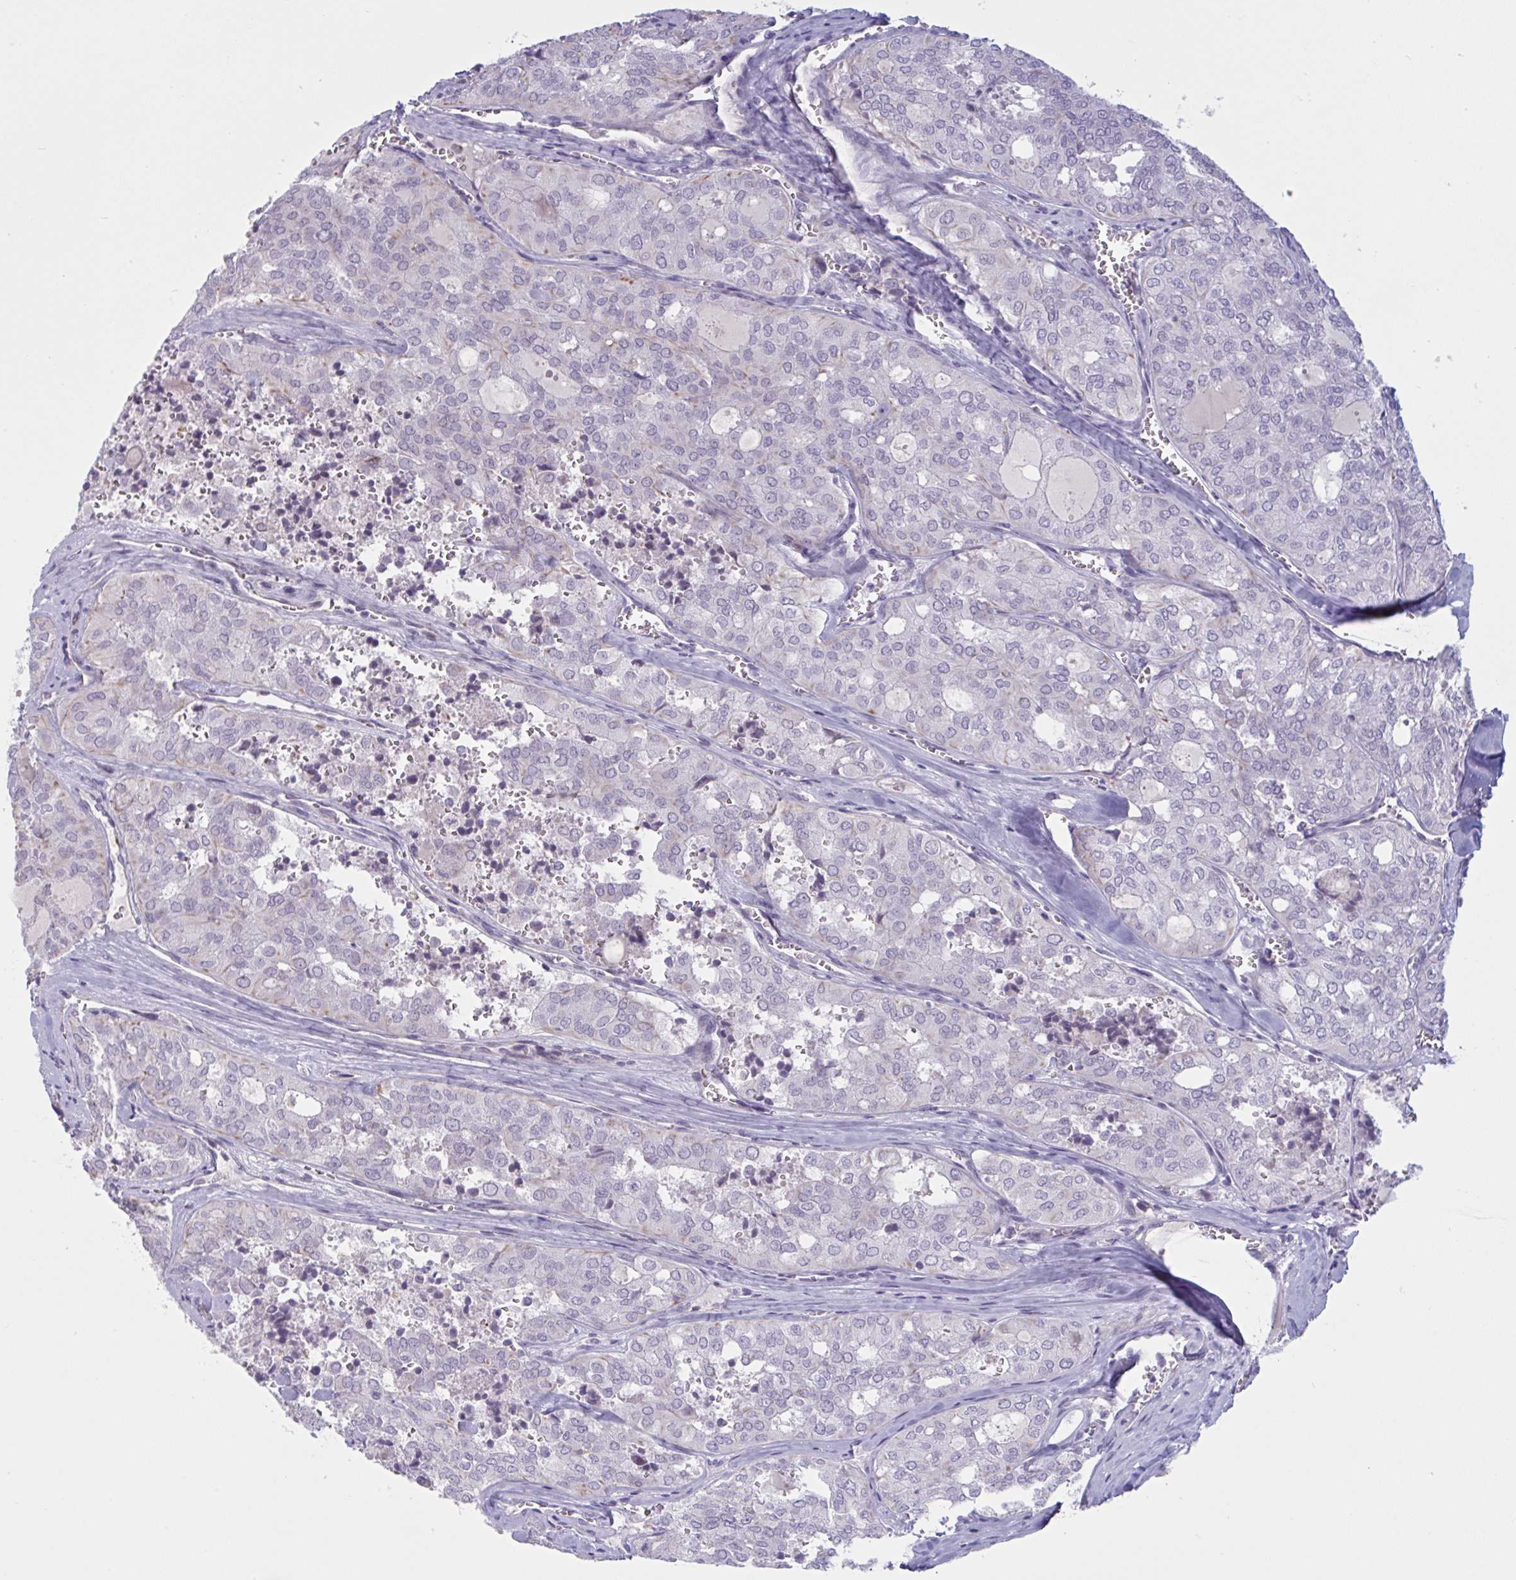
{"staining": {"intensity": "weak", "quantity": "<25%", "location": "cytoplasmic/membranous"}, "tissue": "thyroid cancer", "cell_type": "Tumor cells", "image_type": "cancer", "snomed": [{"axis": "morphology", "description": "Follicular adenoma carcinoma, NOS"}, {"axis": "topography", "description": "Thyroid gland"}], "caption": "A histopathology image of human follicular adenoma carcinoma (thyroid) is negative for staining in tumor cells. (DAB (3,3'-diaminobenzidine) immunohistochemistry (IHC) visualized using brightfield microscopy, high magnification).", "gene": "OR1L3", "patient": {"sex": "male", "age": 75}}